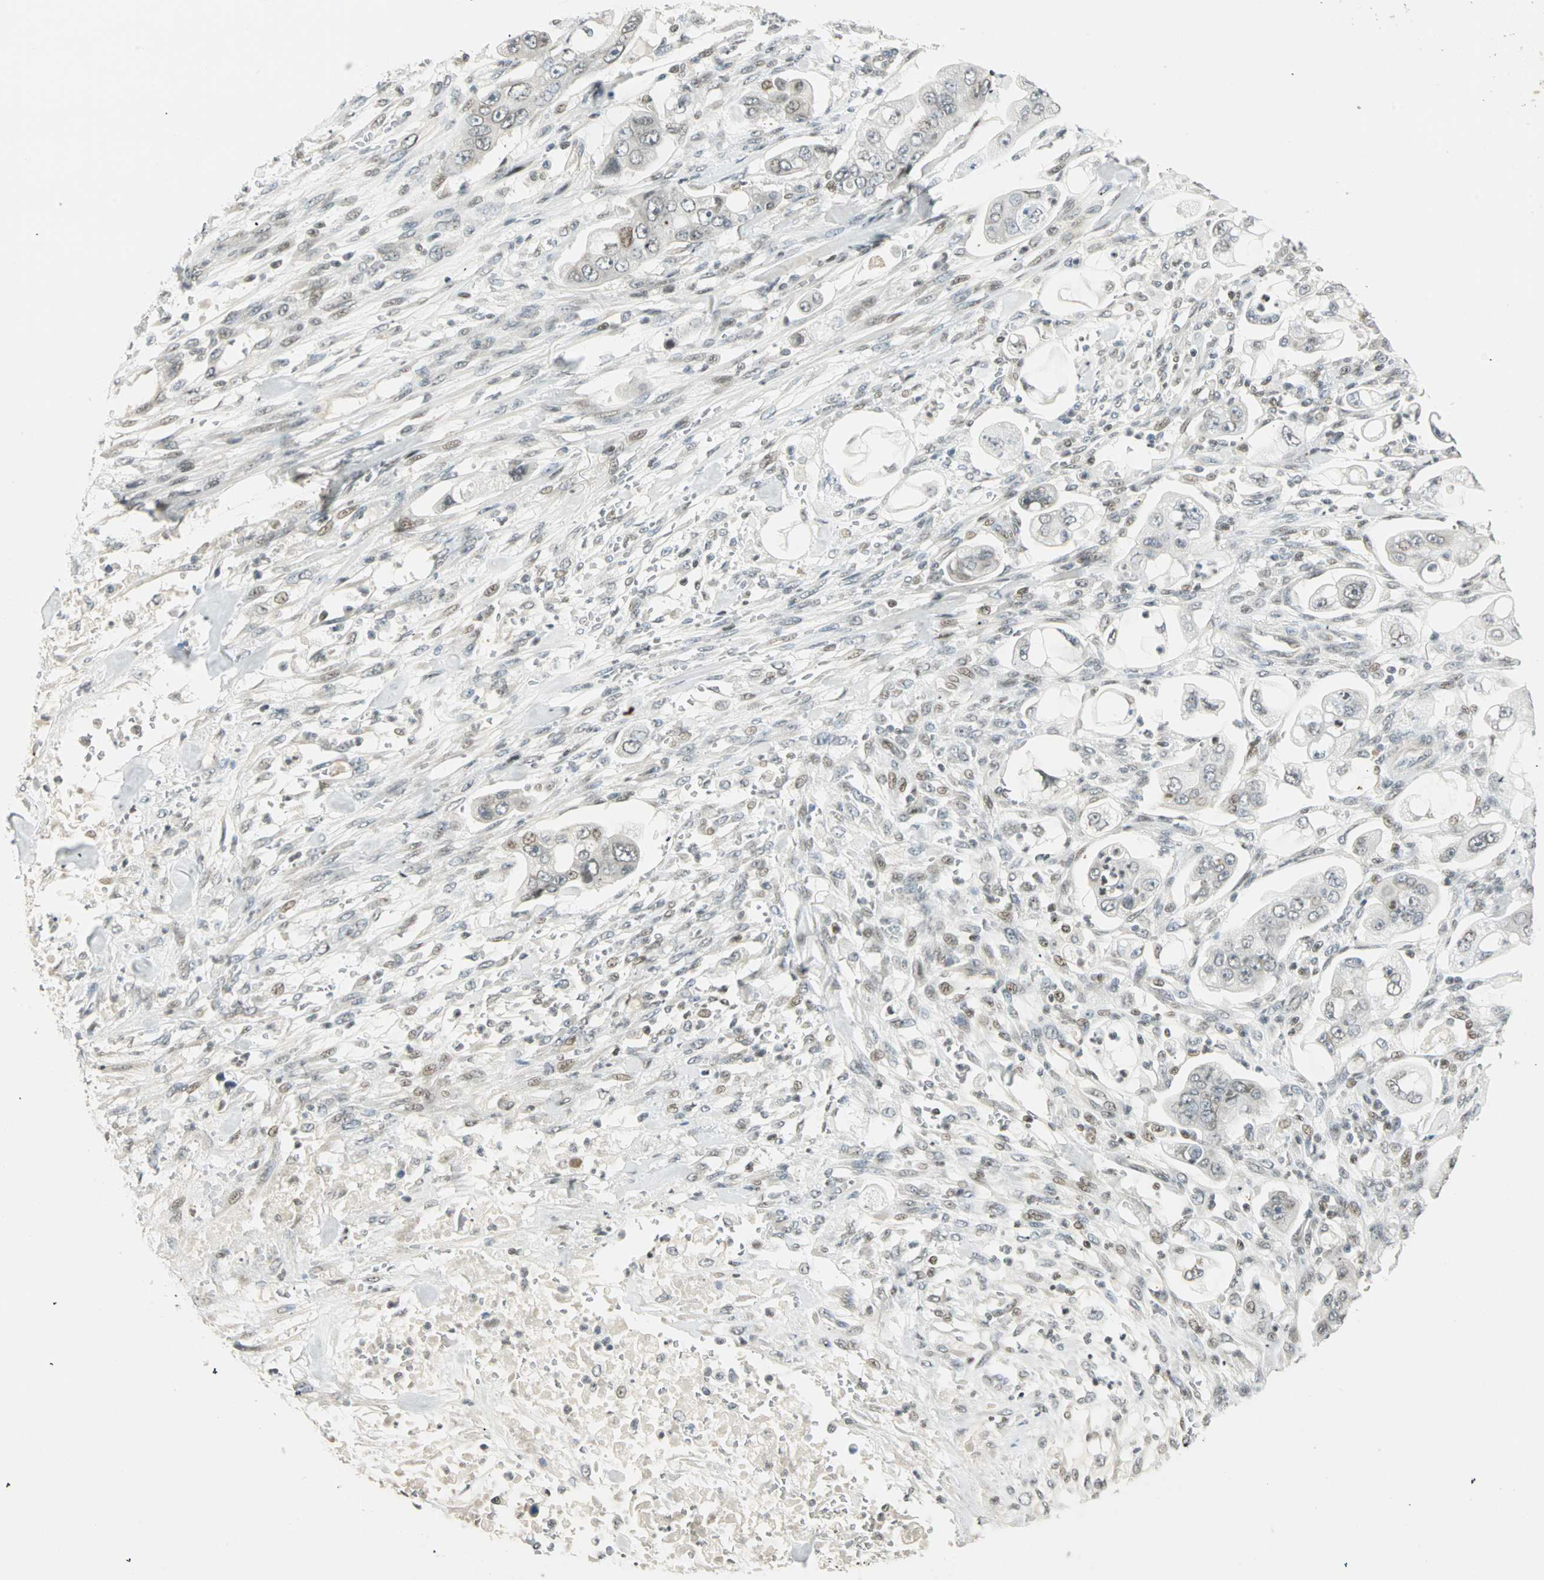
{"staining": {"intensity": "weak", "quantity": "<25%", "location": "nuclear"}, "tissue": "stomach cancer", "cell_type": "Tumor cells", "image_type": "cancer", "snomed": [{"axis": "morphology", "description": "Adenocarcinoma, NOS"}, {"axis": "topography", "description": "Stomach"}], "caption": "There is no significant staining in tumor cells of stomach cancer (adenocarcinoma).", "gene": "SMAD3", "patient": {"sex": "male", "age": 62}}